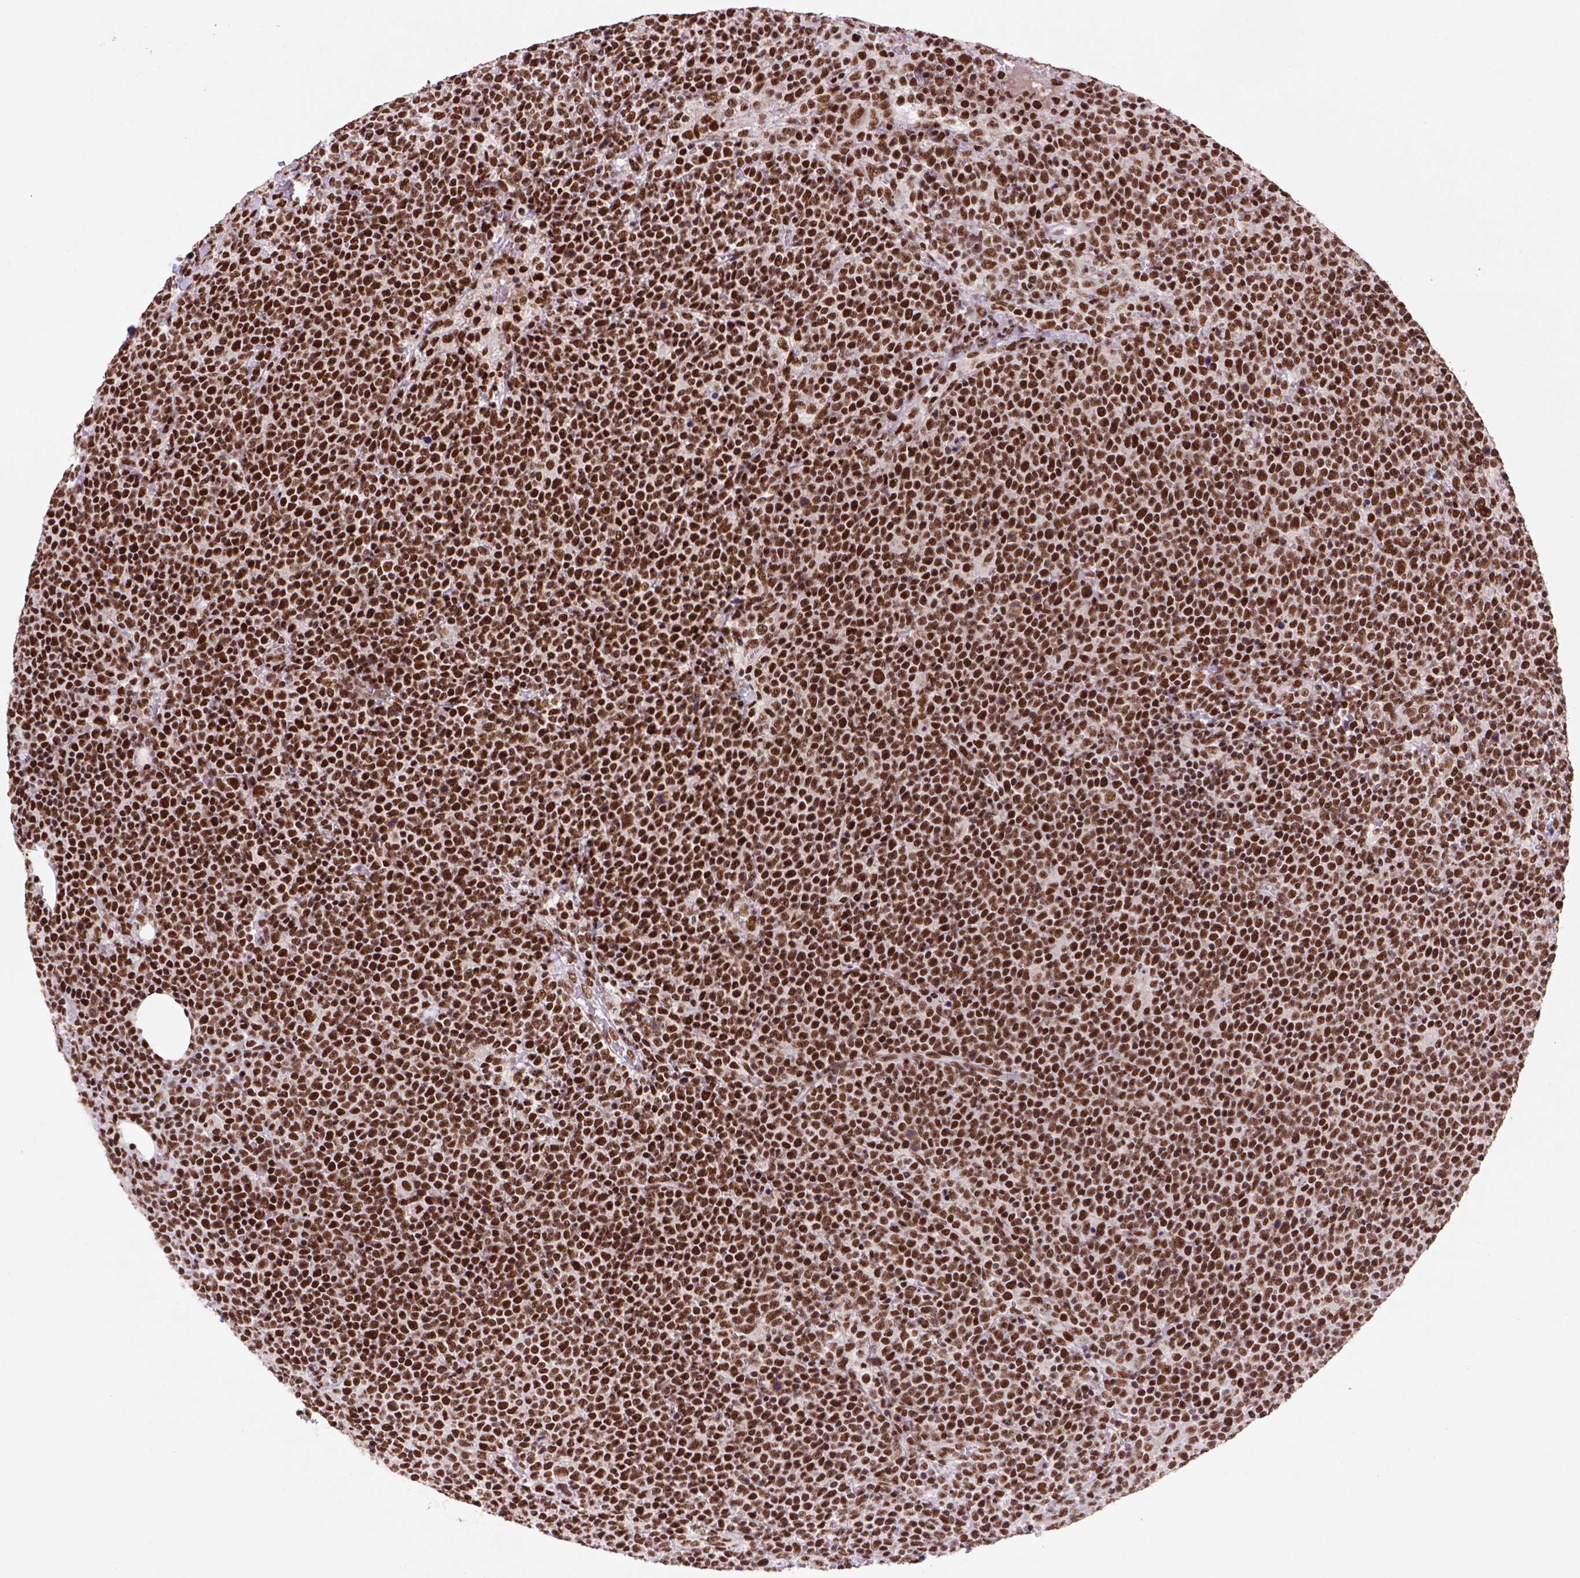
{"staining": {"intensity": "strong", "quantity": ">75%", "location": "nuclear"}, "tissue": "lymphoma", "cell_type": "Tumor cells", "image_type": "cancer", "snomed": [{"axis": "morphology", "description": "Malignant lymphoma, non-Hodgkin's type, High grade"}, {"axis": "topography", "description": "Lymph node"}], "caption": "Brown immunohistochemical staining in human lymphoma exhibits strong nuclear expression in approximately >75% of tumor cells.", "gene": "NSMCE2", "patient": {"sex": "male", "age": 61}}